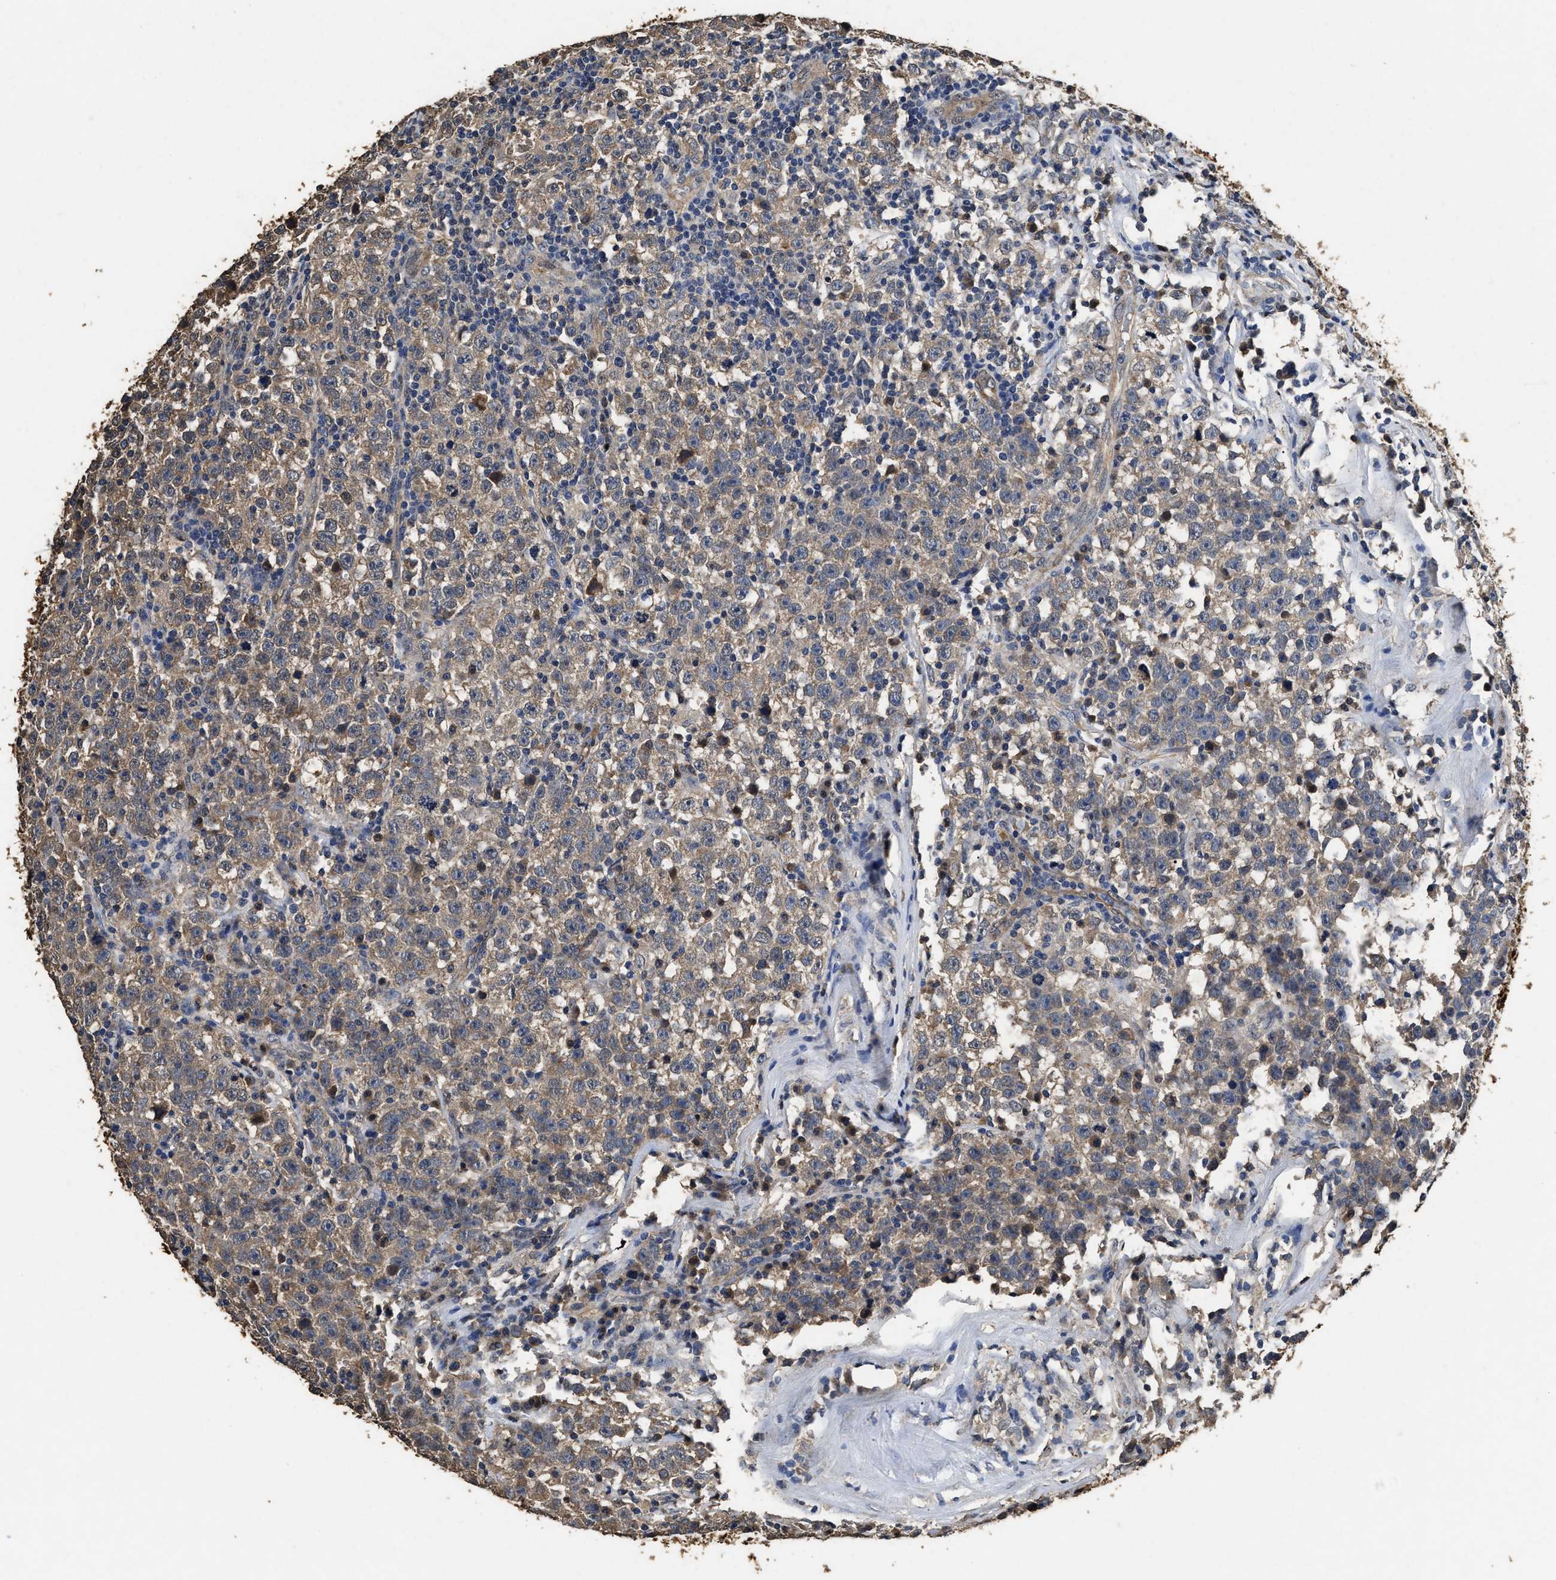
{"staining": {"intensity": "weak", "quantity": ">75%", "location": "cytoplasmic/membranous"}, "tissue": "testis cancer", "cell_type": "Tumor cells", "image_type": "cancer", "snomed": [{"axis": "morphology", "description": "Seminoma, NOS"}, {"axis": "topography", "description": "Testis"}], "caption": "A brown stain labels weak cytoplasmic/membranous positivity of a protein in seminoma (testis) tumor cells. The protein of interest is shown in brown color, while the nuclei are stained blue.", "gene": "YWHAE", "patient": {"sex": "male", "age": 43}}